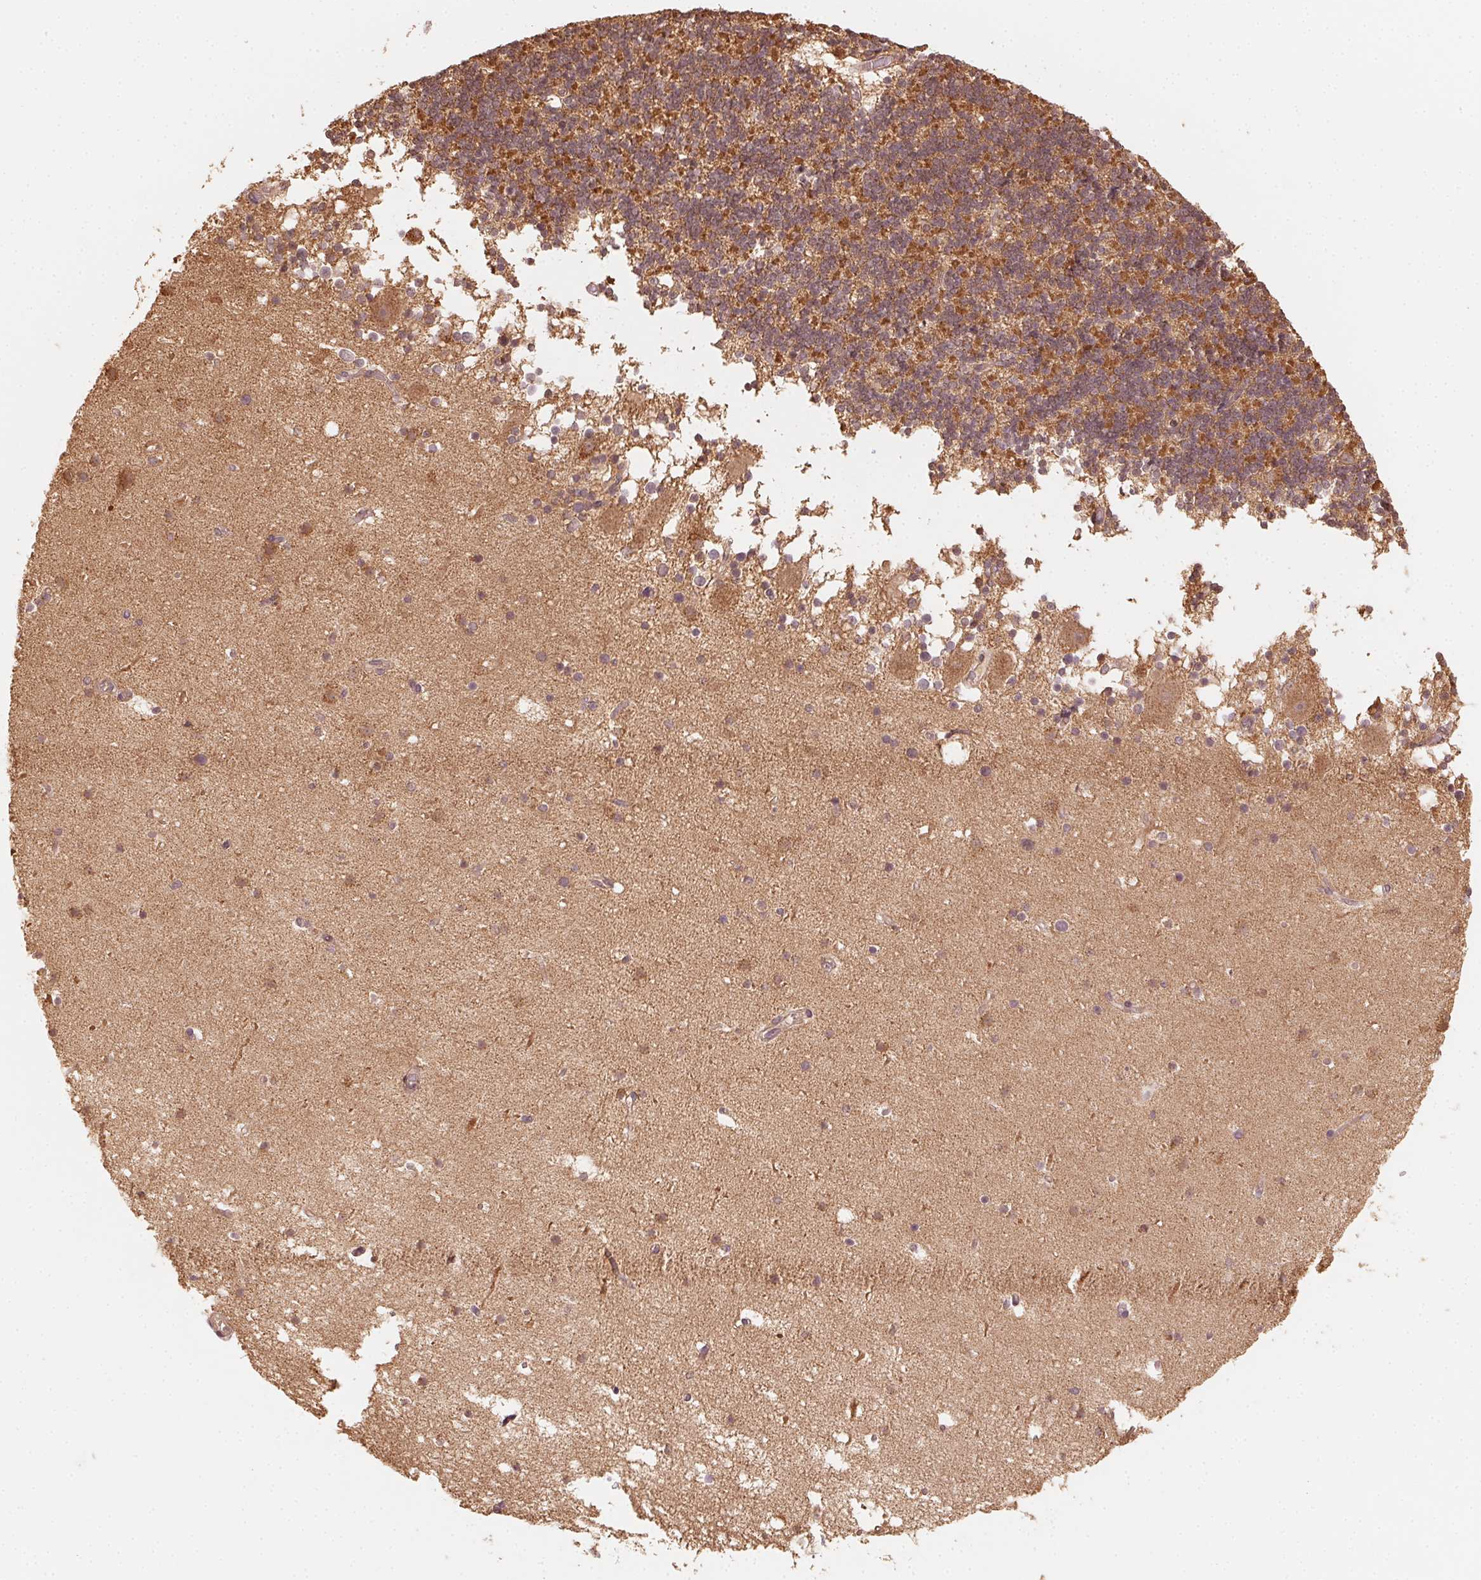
{"staining": {"intensity": "strong", "quantity": "25%-75%", "location": "cytoplasmic/membranous"}, "tissue": "cerebellum", "cell_type": "Cells in granular layer", "image_type": "normal", "snomed": [{"axis": "morphology", "description": "Normal tissue, NOS"}, {"axis": "topography", "description": "Cerebellum"}], "caption": "An image of cerebellum stained for a protein shows strong cytoplasmic/membranous brown staining in cells in granular layer. (brown staining indicates protein expression, while blue staining denotes nuclei).", "gene": "WBP2", "patient": {"sex": "male", "age": 70}}